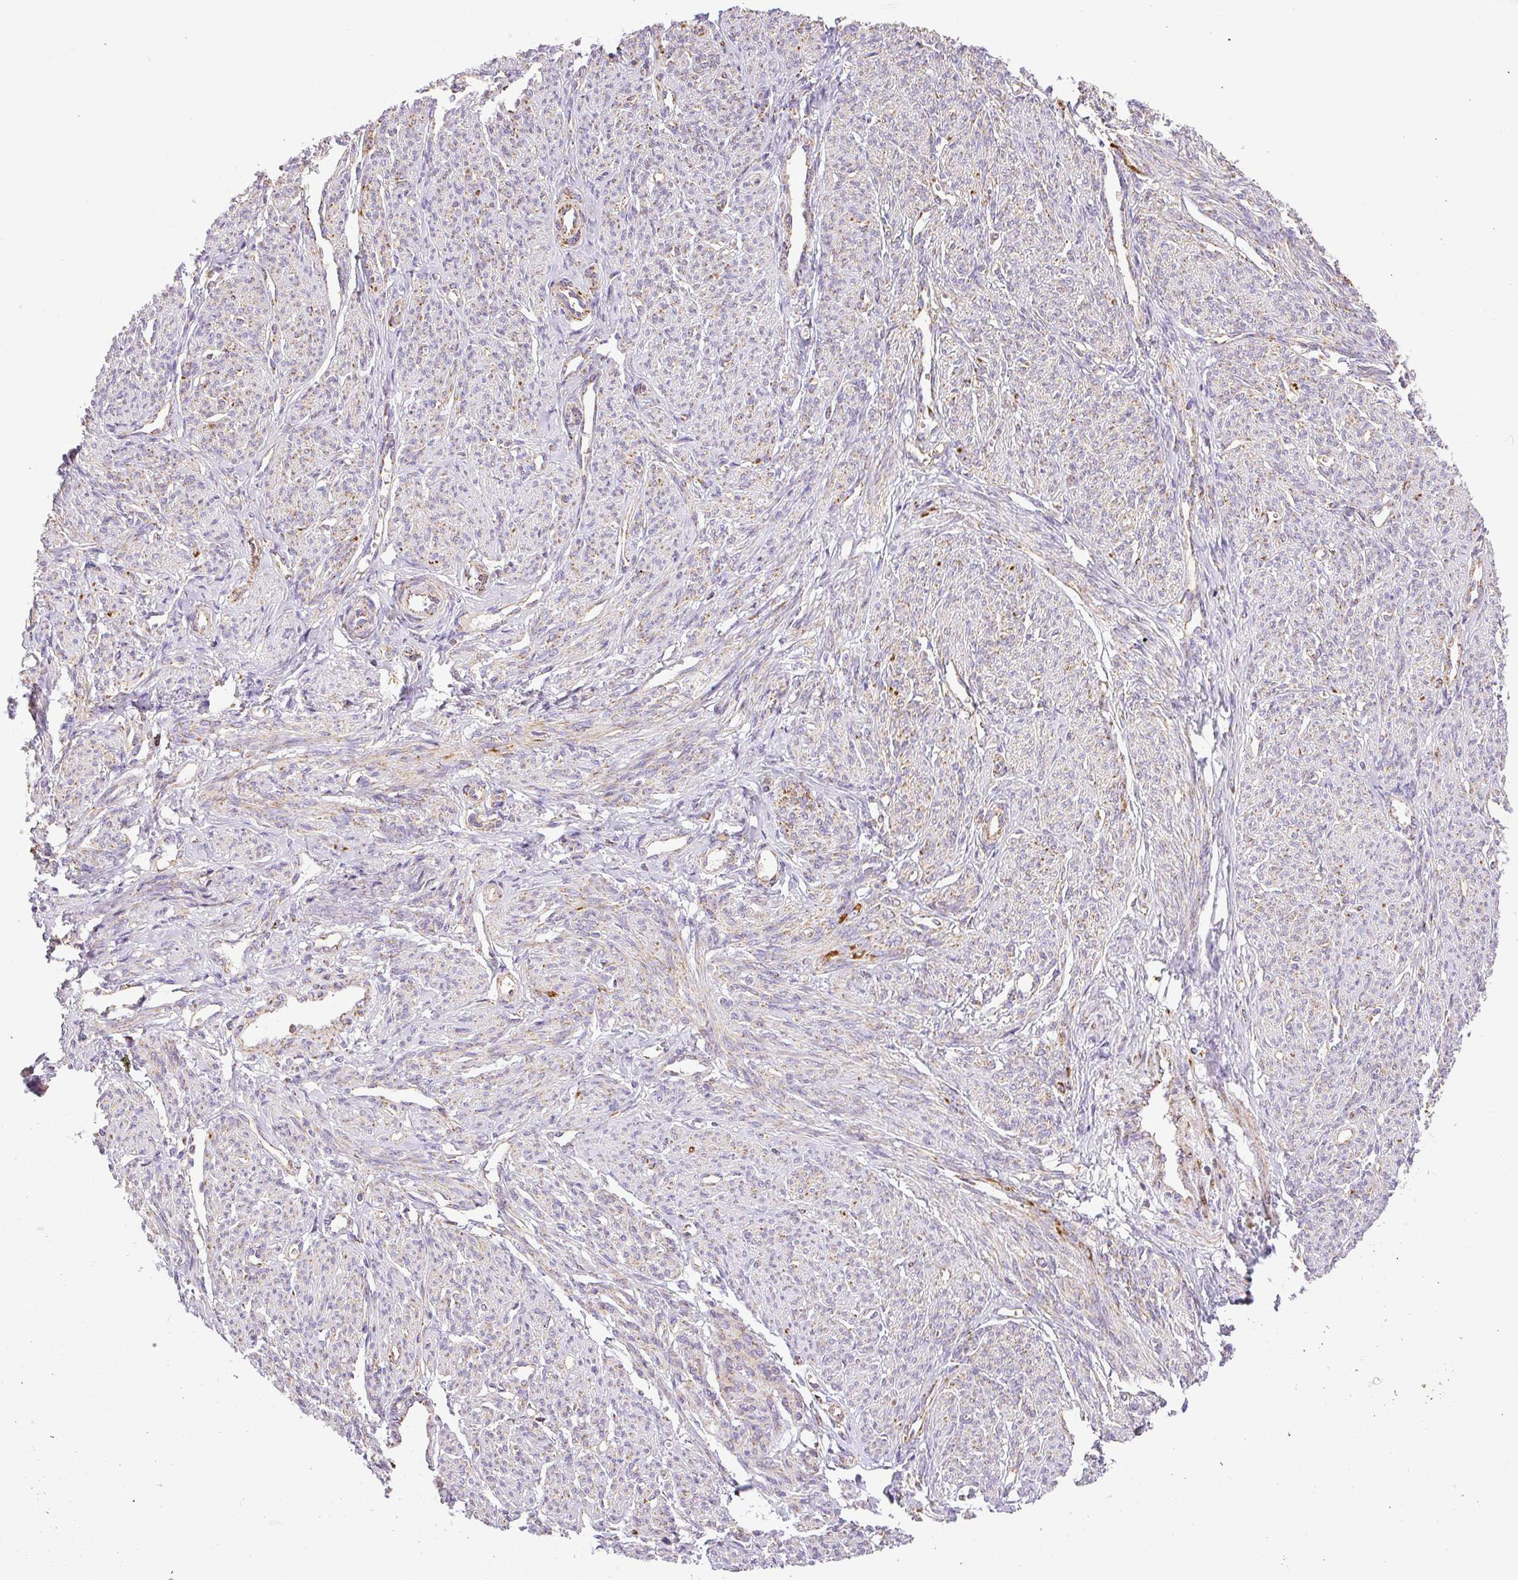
{"staining": {"intensity": "weak", "quantity": "25%-75%", "location": "cytoplasmic/membranous"}, "tissue": "smooth muscle", "cell_type": "Smooth muscle cells", "image_type": "normal", "snomed": [{"axis": "morphology", "description": "Normal tissue, NOS"}, {"axis": "topography", "description": "Smooth muscle"}], "caption": "The immunohistochemical stain highlights weak cytoplasmic/membranous expression in smooth muscle cells of normal smooth muscle. (DAB IHC with brightfield microscopy, high magnification).", "gene": "DAAM2", "patient": {"sex": "female", "age": 65}}